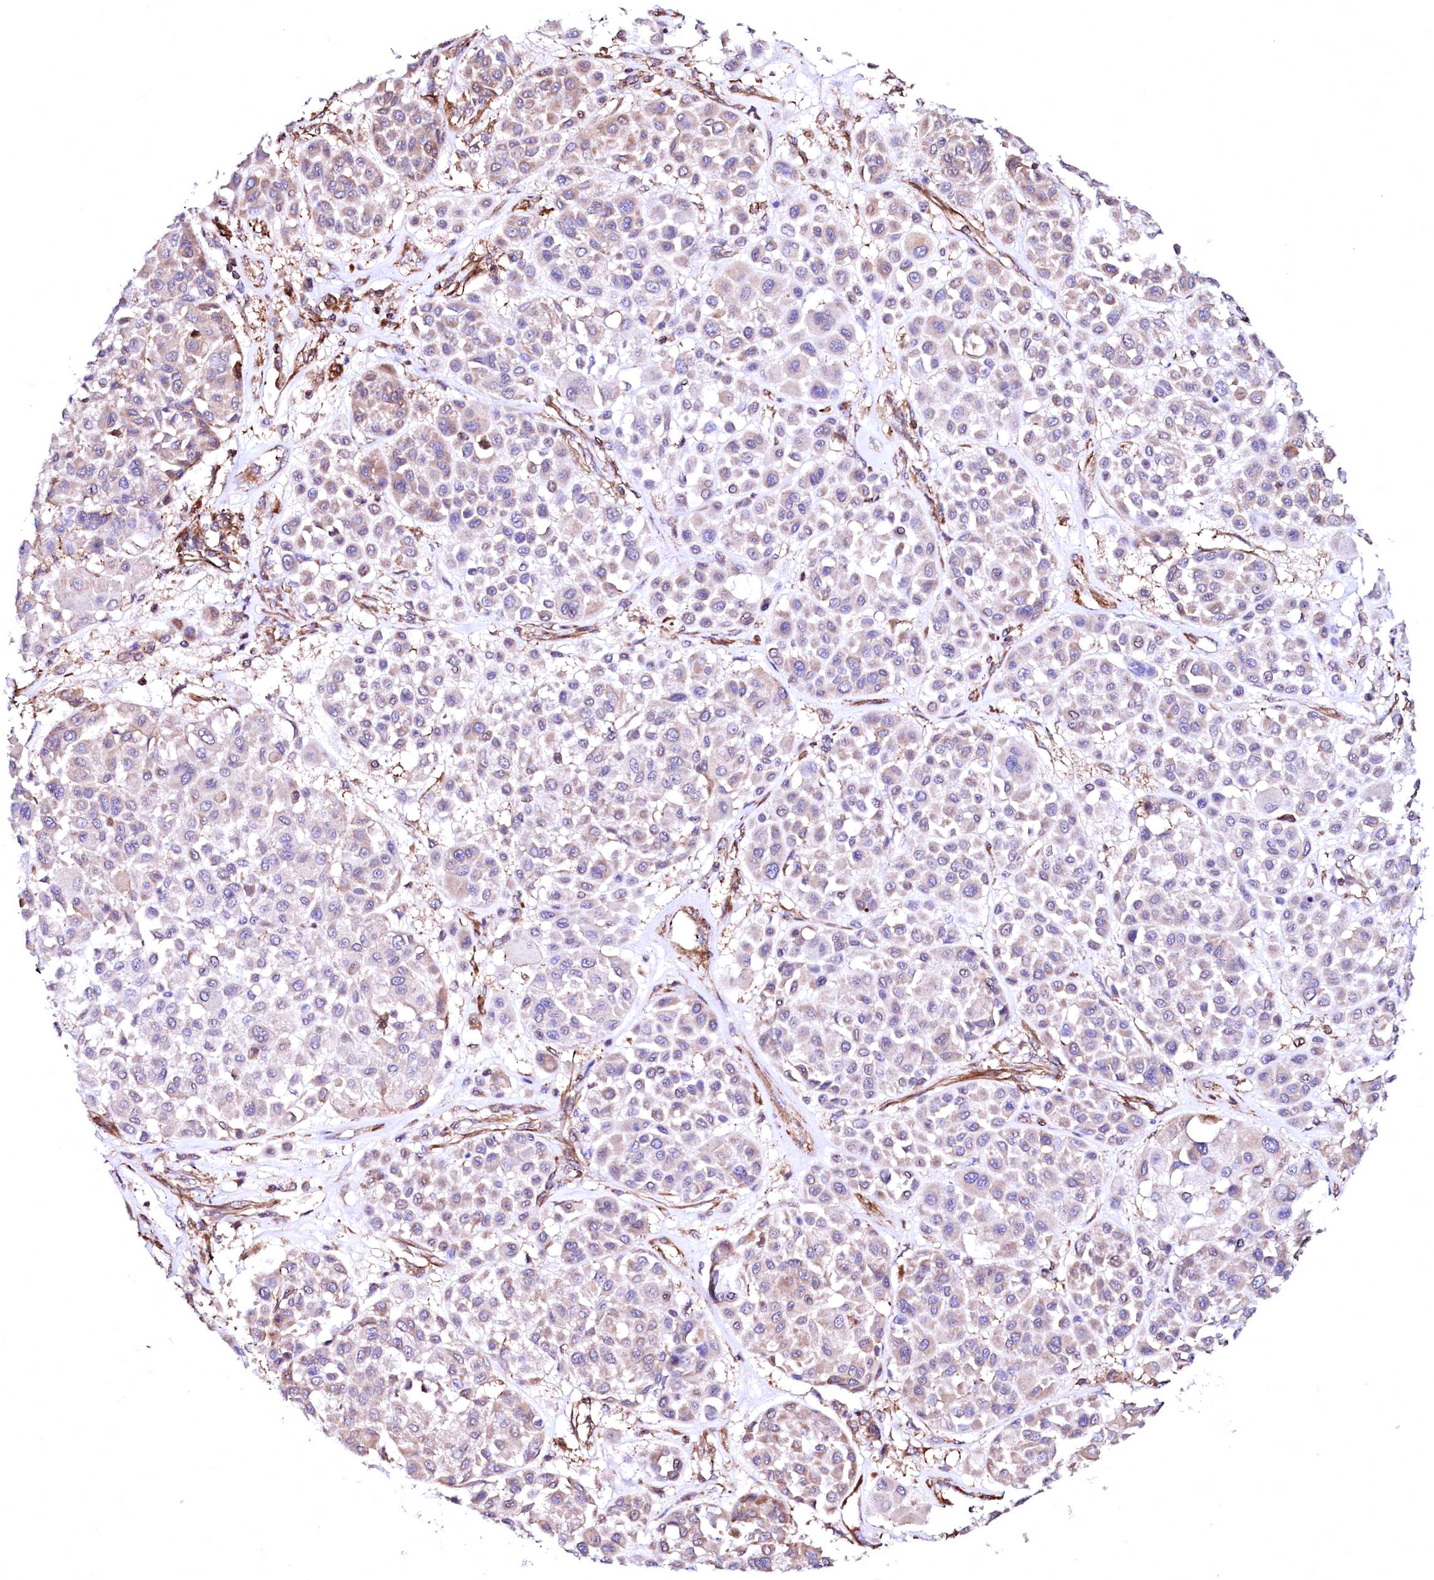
{"staining": {"intensity": "weak", "quantity": "<25%", "location": "cytoplasmic/membranous"}, "tissue": "melanoma", "cell_type": "Tumor cells", "image_type": "cancer", "snomed": [{"axis": "morphology", "description": "Malignant melanoma, Metastatic site"}, {"axis": "topography", "description": "Soft tissue"}], "caption": "An immunohistochemistry image of melanoma is shown. There is no staining in tumor cells of melanoma.", "gene": "GPR176", "patient": {"sex": "male", "age": 41}}